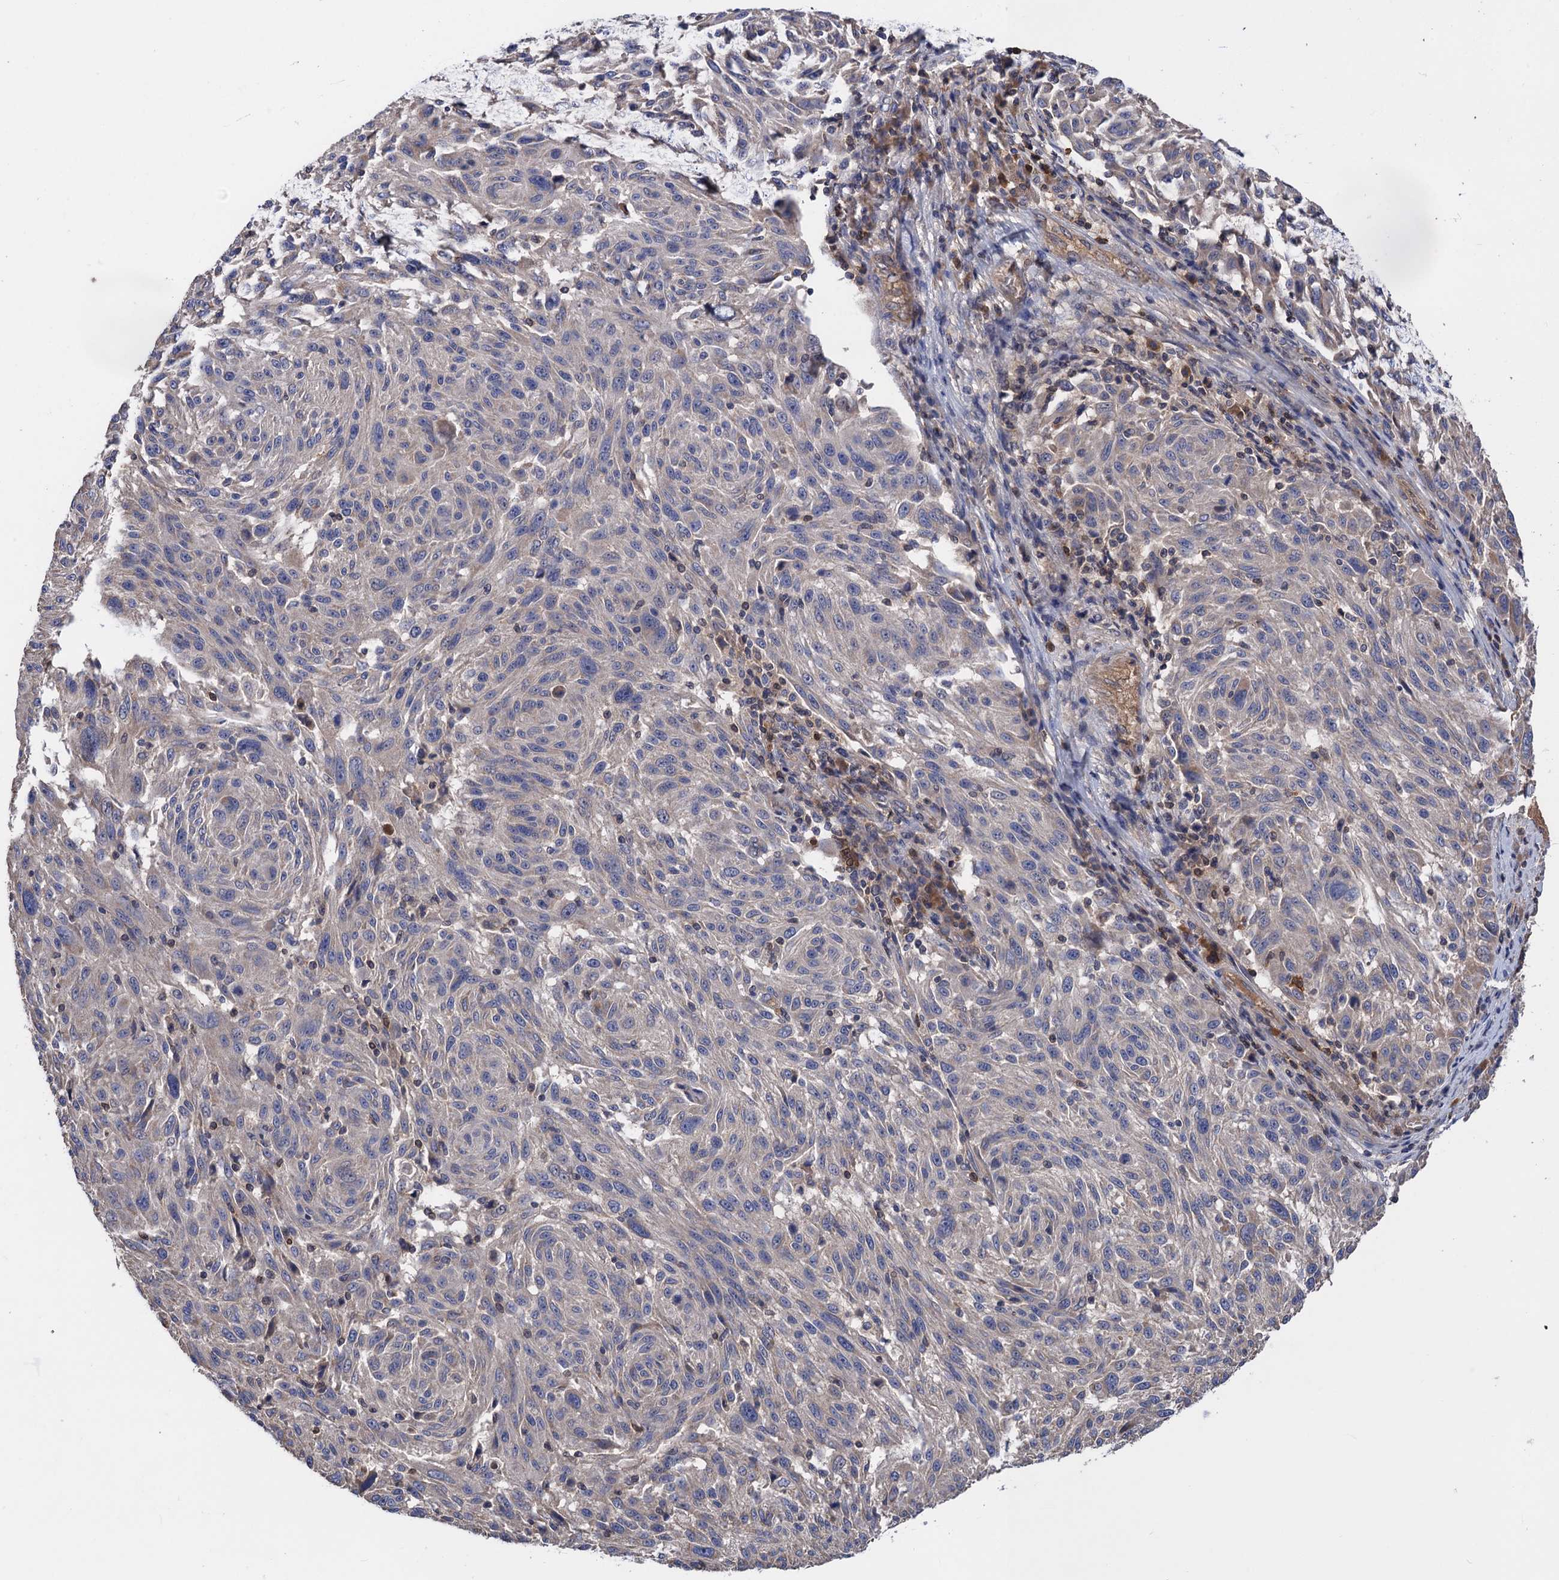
{"staining": {"intensity": "negative", "quantity": "none", "location": "none"}, "tissue": "melanoma", "cell_type": "Tumor cells", "image_type": "cancer", "snomed": [{"axis": "morphology", "description": "Malignant melanoma, NOS"}, {"axis": "topography", "description": "Skin"}], "caption": "DAB (3,3'-diaminobenzidine) immunohistochemical staining of human melanoma shows no significant expression in tumor cells.", "gene": "DGKA", "patient": {"sex": "male", "age": 53}}